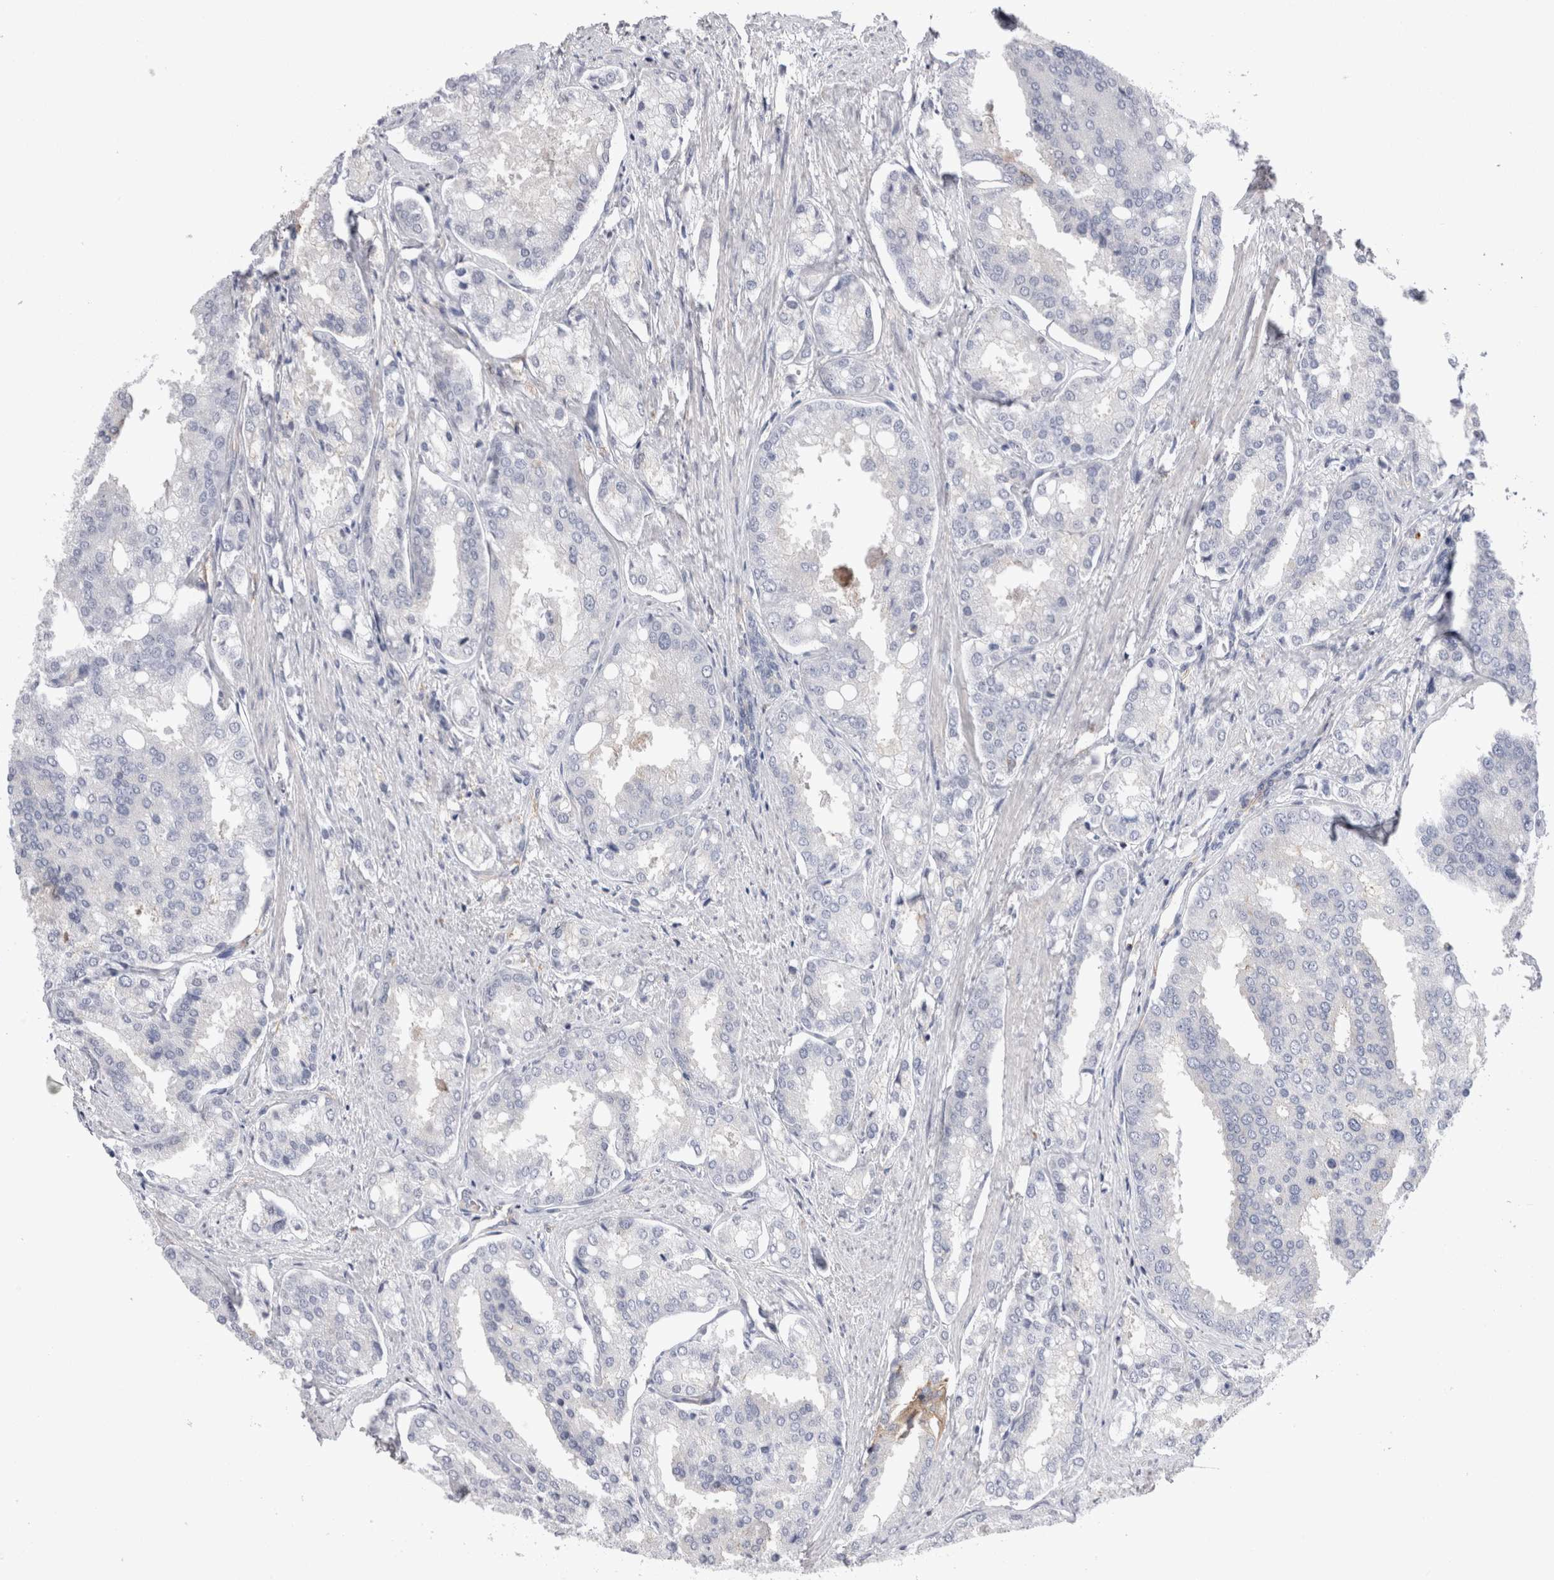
{"staining": {"intensity": "negative", "quantity": "none", "location": "none"}, "tissue": "prostate cancer", "cell_type": "Tumor cells", "image_type": "cancer", "snomed": [{"axis": "morphology", "description": "Adenocarcinoma, High grade"}, {"axis": "topography", "description": "Prostate"}], "caption": "Immunohistochemistry histopathology image of human adenocarcinoma (high-grade) (prostate) stained for a protein (brown), which exhibits no expression in tumor cells.", "gene": "RAB11FIP1", "patient": {"sex": "male", "age": 50}}